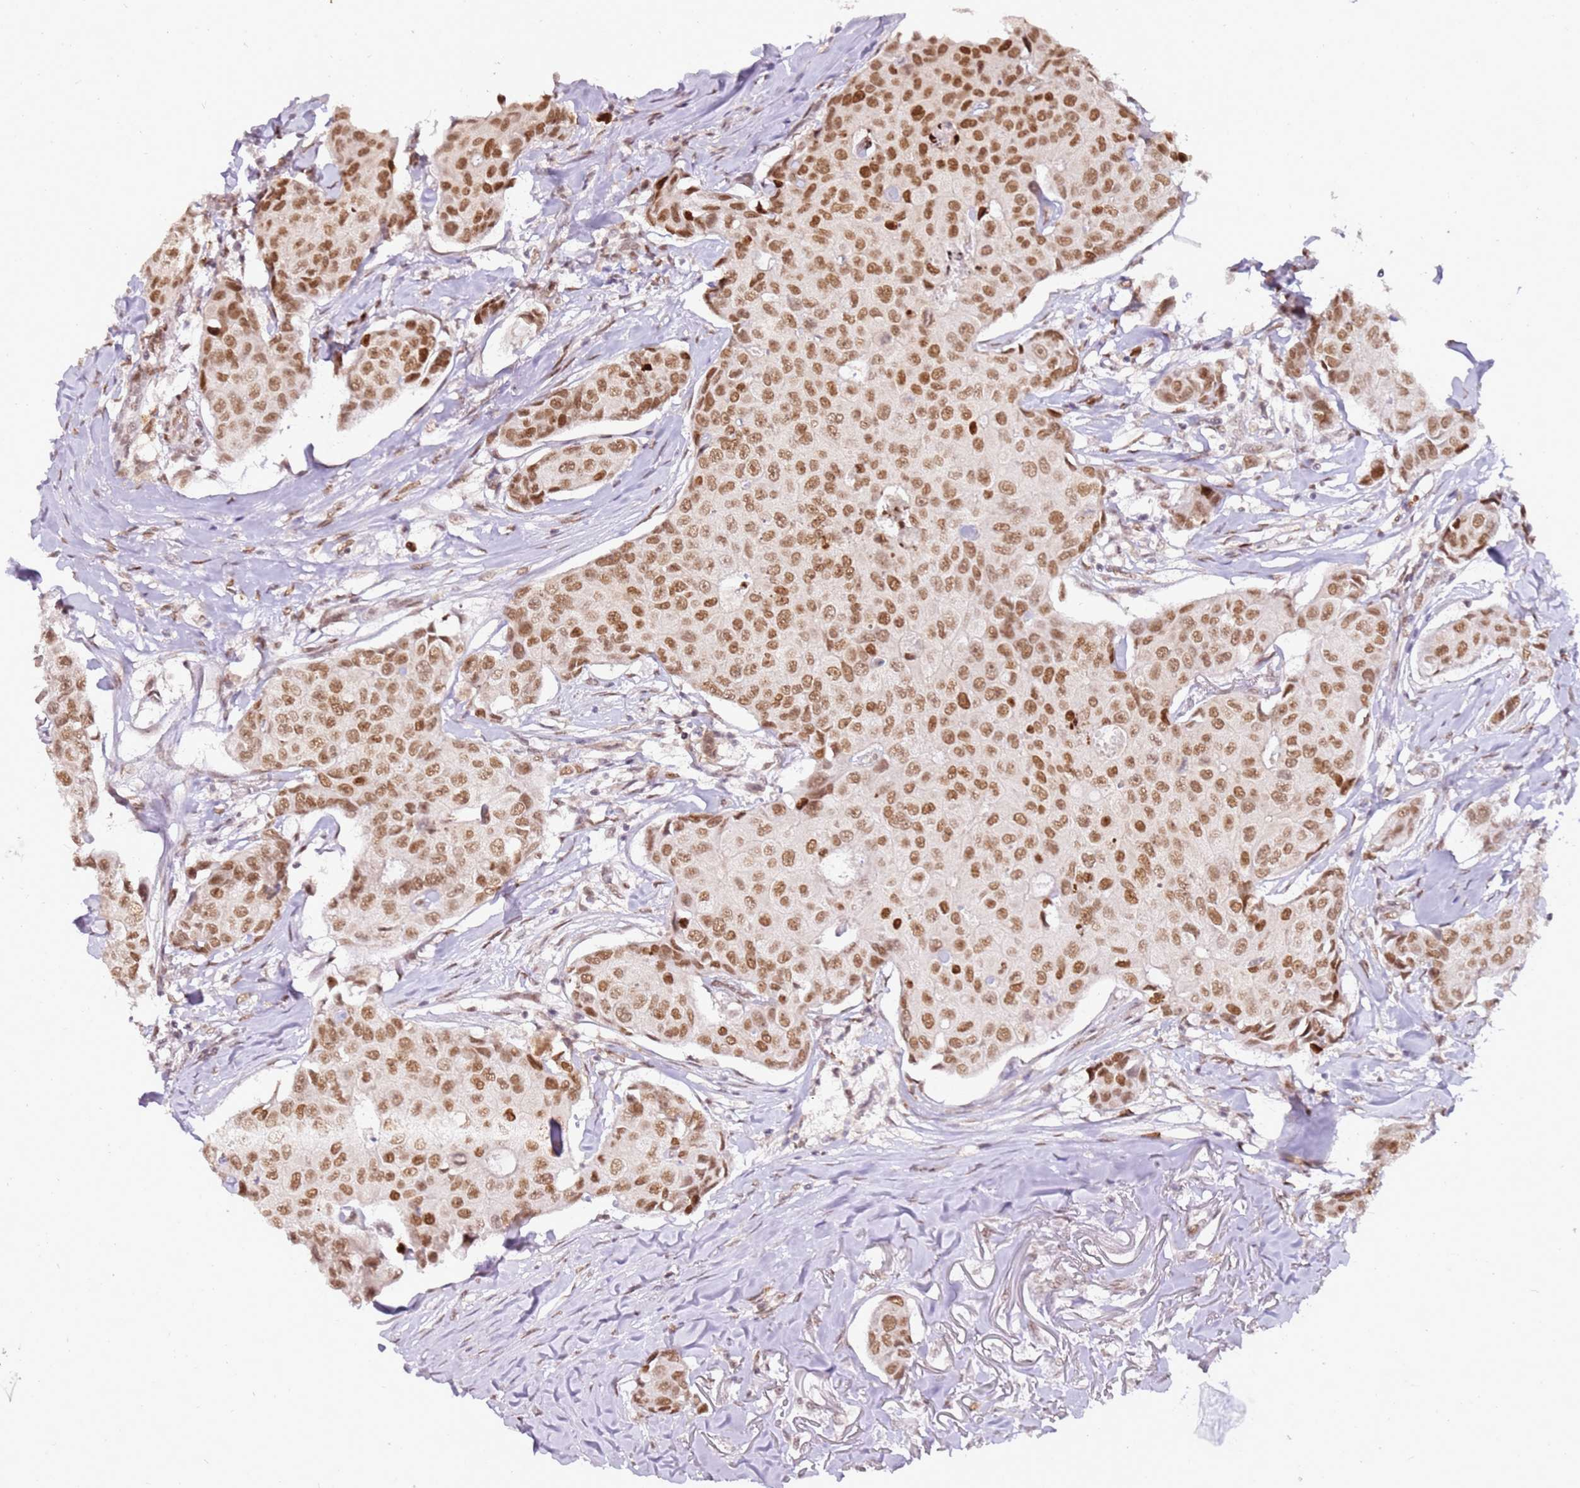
{"staining": {"intensity": "moderate", "quantity": ">75%", "location": "nuclear"}, "tissue": "breast cancer", "cell_type": "Tumor cells", "image_type": "cancer", "snomed": [{"axis": "morphology", "description": "Duct carcinoma"}, {"axis": "topography", "description": "Breast"}], "caption": "A histopathology image of human intraductal carcinoma (breast) stained for a protein shows moderate nuclear brown staining in tumor cells. (DAB (3,3'-diaminobenzidine) IHC, brown staining for protein, blue staining for nuclei).", "gene": "PHC2", "patient": {"sex": "female", "age": 80}}